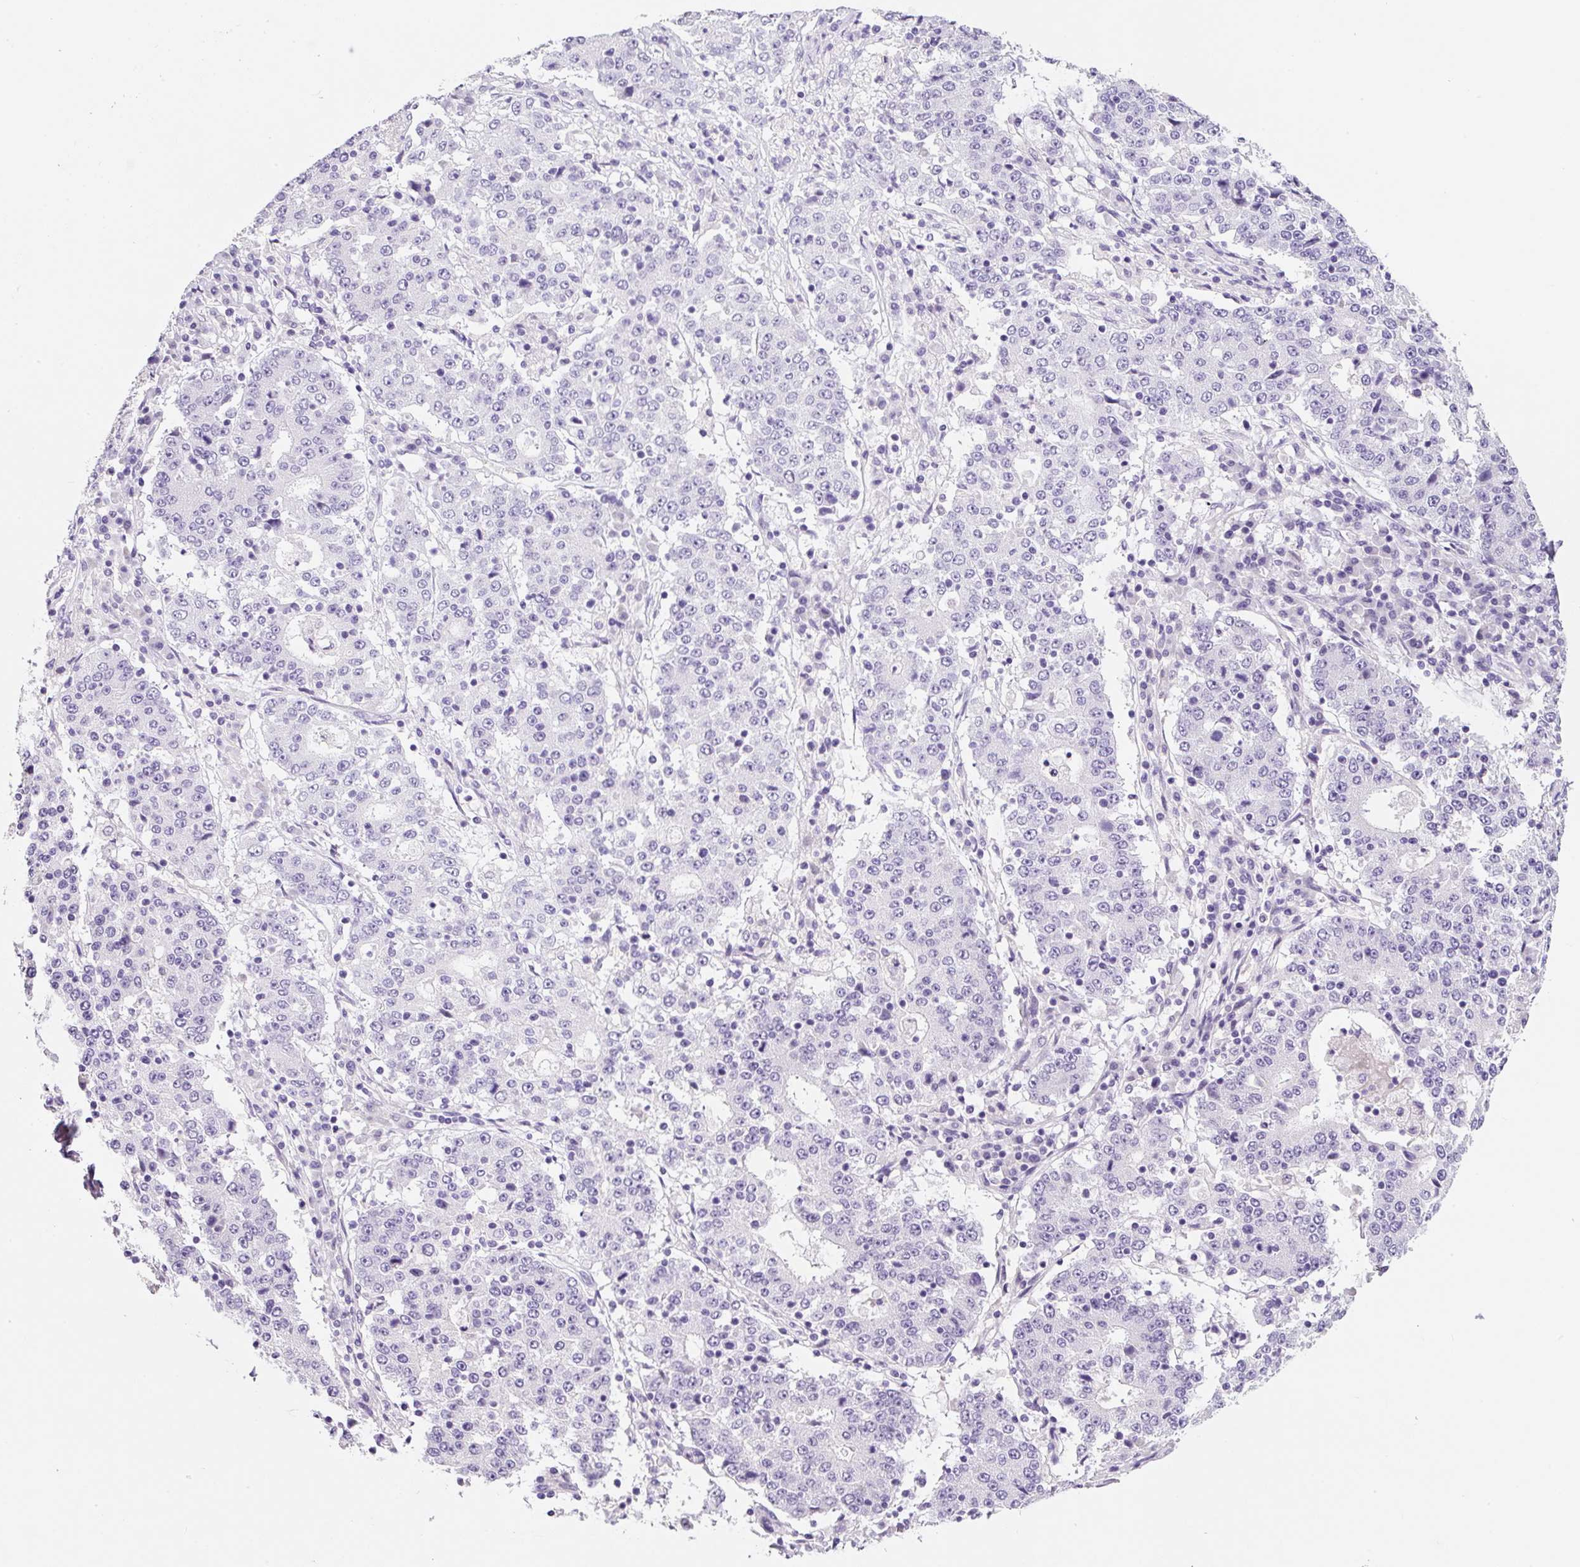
{"staining": {"intensity": "negative", "quantity": "none", "location": "none"}, "tissue": "stomach cancer", "cell_type": "Tumor cells", "image_type": "cancer", "snomed": [{"axis": "morphology", "description": "Adenocarcinoma, NOS"}, {"axis": "topography", "description": "Stomach"}], "caption": "Immunohistochemical staining of stomach adenocarcinoma shows no significant staining in tumor cells. The staining is performed using DAB (3,3'-diaminobenzidine) brown chromogen with nuclei counter-stained in using hematoxylin.", "gene": "SYP", "patient": {"sex": "male", "age": 59}}